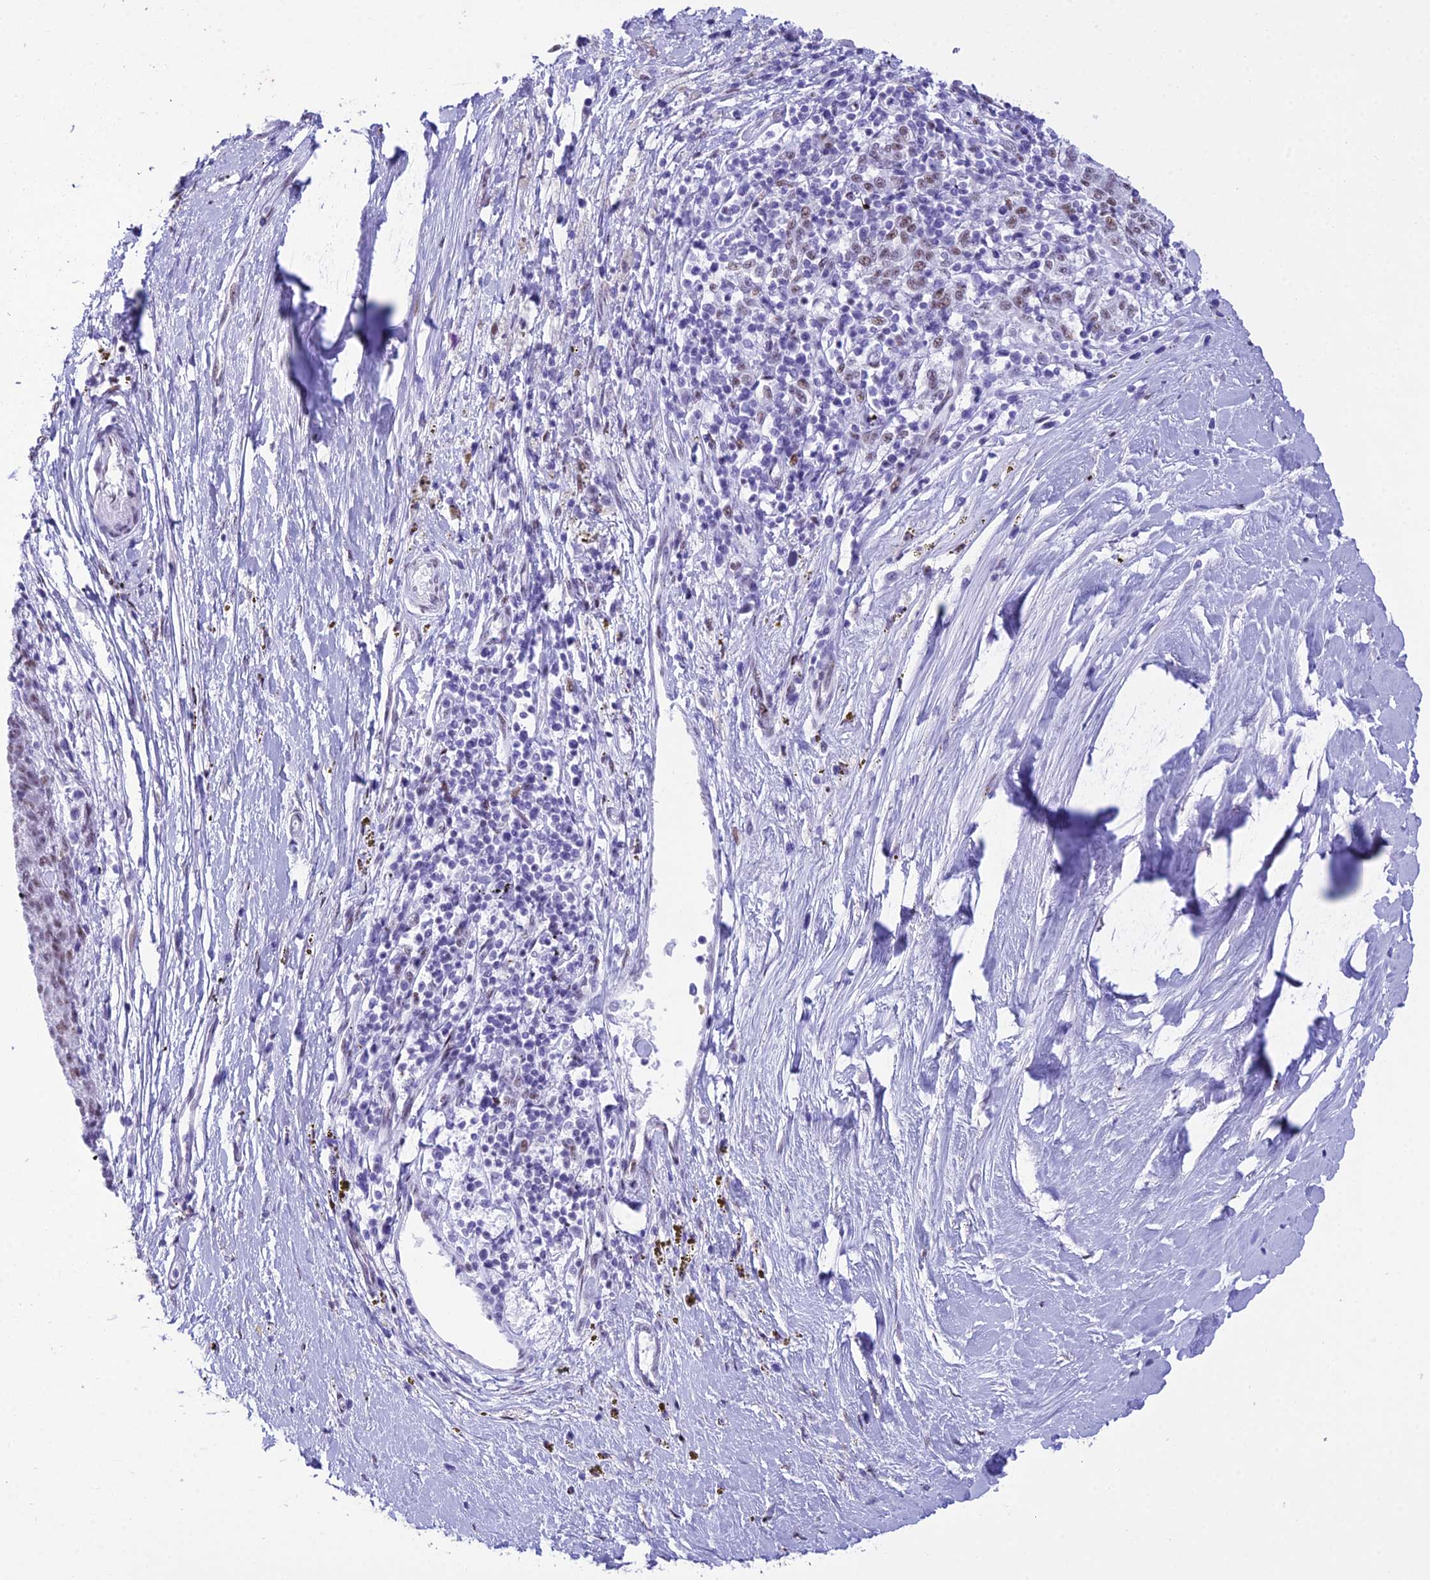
{"staining": {"intensity": "moderate", "quantity": "<25%", "location": "nuclear"}, "tissue": "melanoma", "cell_type": "Tumor cells", "image_type": "cancer", "snomed": [{"axis": "morphology", "description": "Malignant melanoma, NOS"}, {"axis": "topography", "description": "Skin"}], "caption": "Protein expression analysis of human malignant melanoma reveals moderate nuclear expression in about <25% of tumor cells. Using DAB (brown) and hematoxylin (blue) stains, captured at high magnification using brightfield microscopy.", "gene": "RNPS1", "patient": {"sex": "female", "age": 72}}